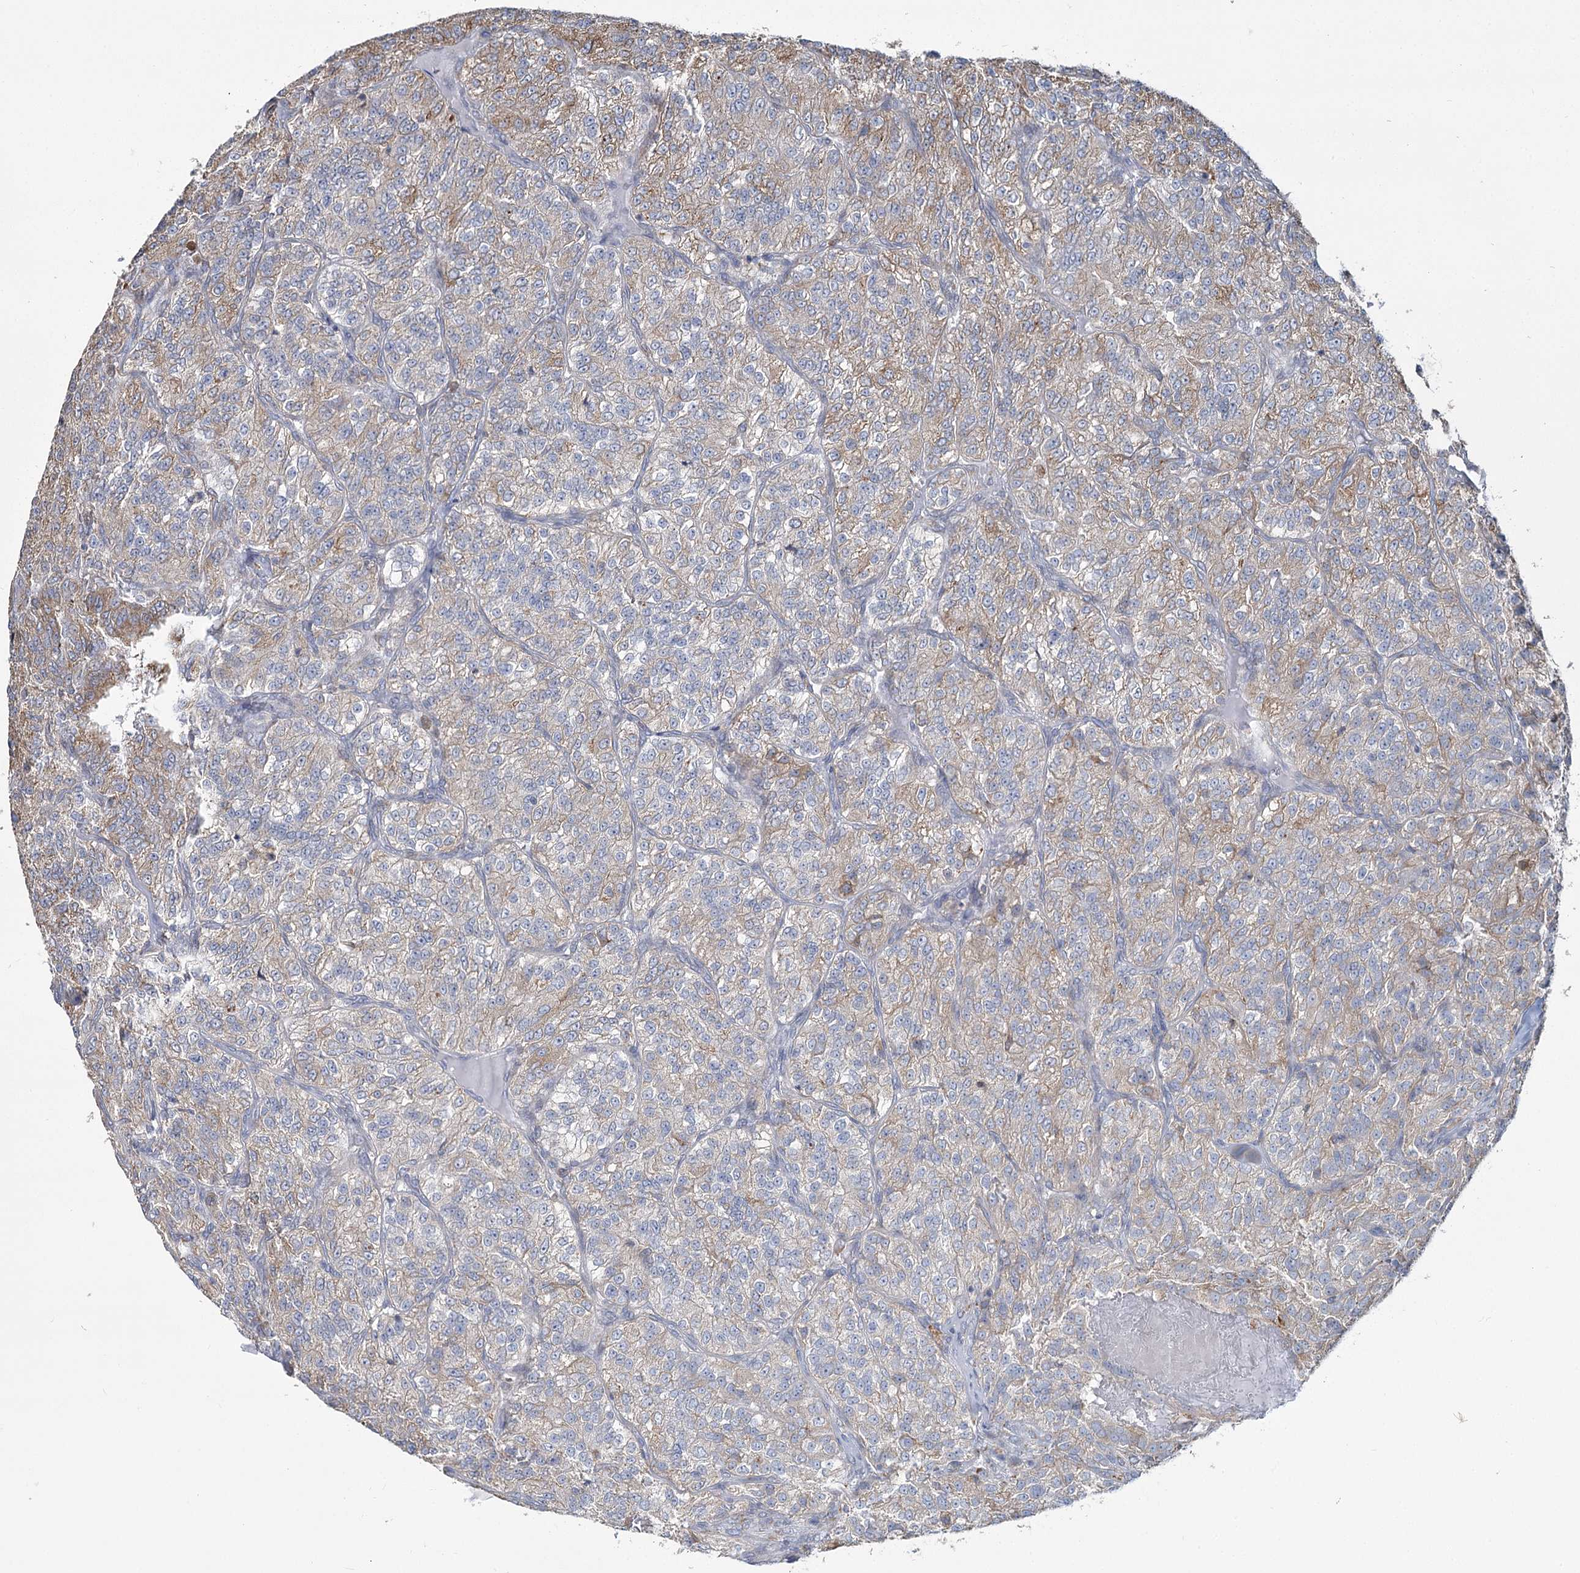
{"staining": {"intensity": "weak", "quantity": "25%-75%", "location": "cytoplasmic/membranous"}, "tissue": "renal cancer", "cell_type": "Tumor cells", "image_type": "cancer", "snomed": [{"axis": "morphology", "description": "Adenocarcinoma, NOS"}, {"axis": "topography", "description": "Kidney"}], "caption": "The histopathology image exhibits a brown stain indicating the presence of a protein in the cytoplasmic/membranous of tumor cells in adenocarcinoma (renal).", "gene": "ZCCHC9", "patient": {"sex": "female", "age": 63}}